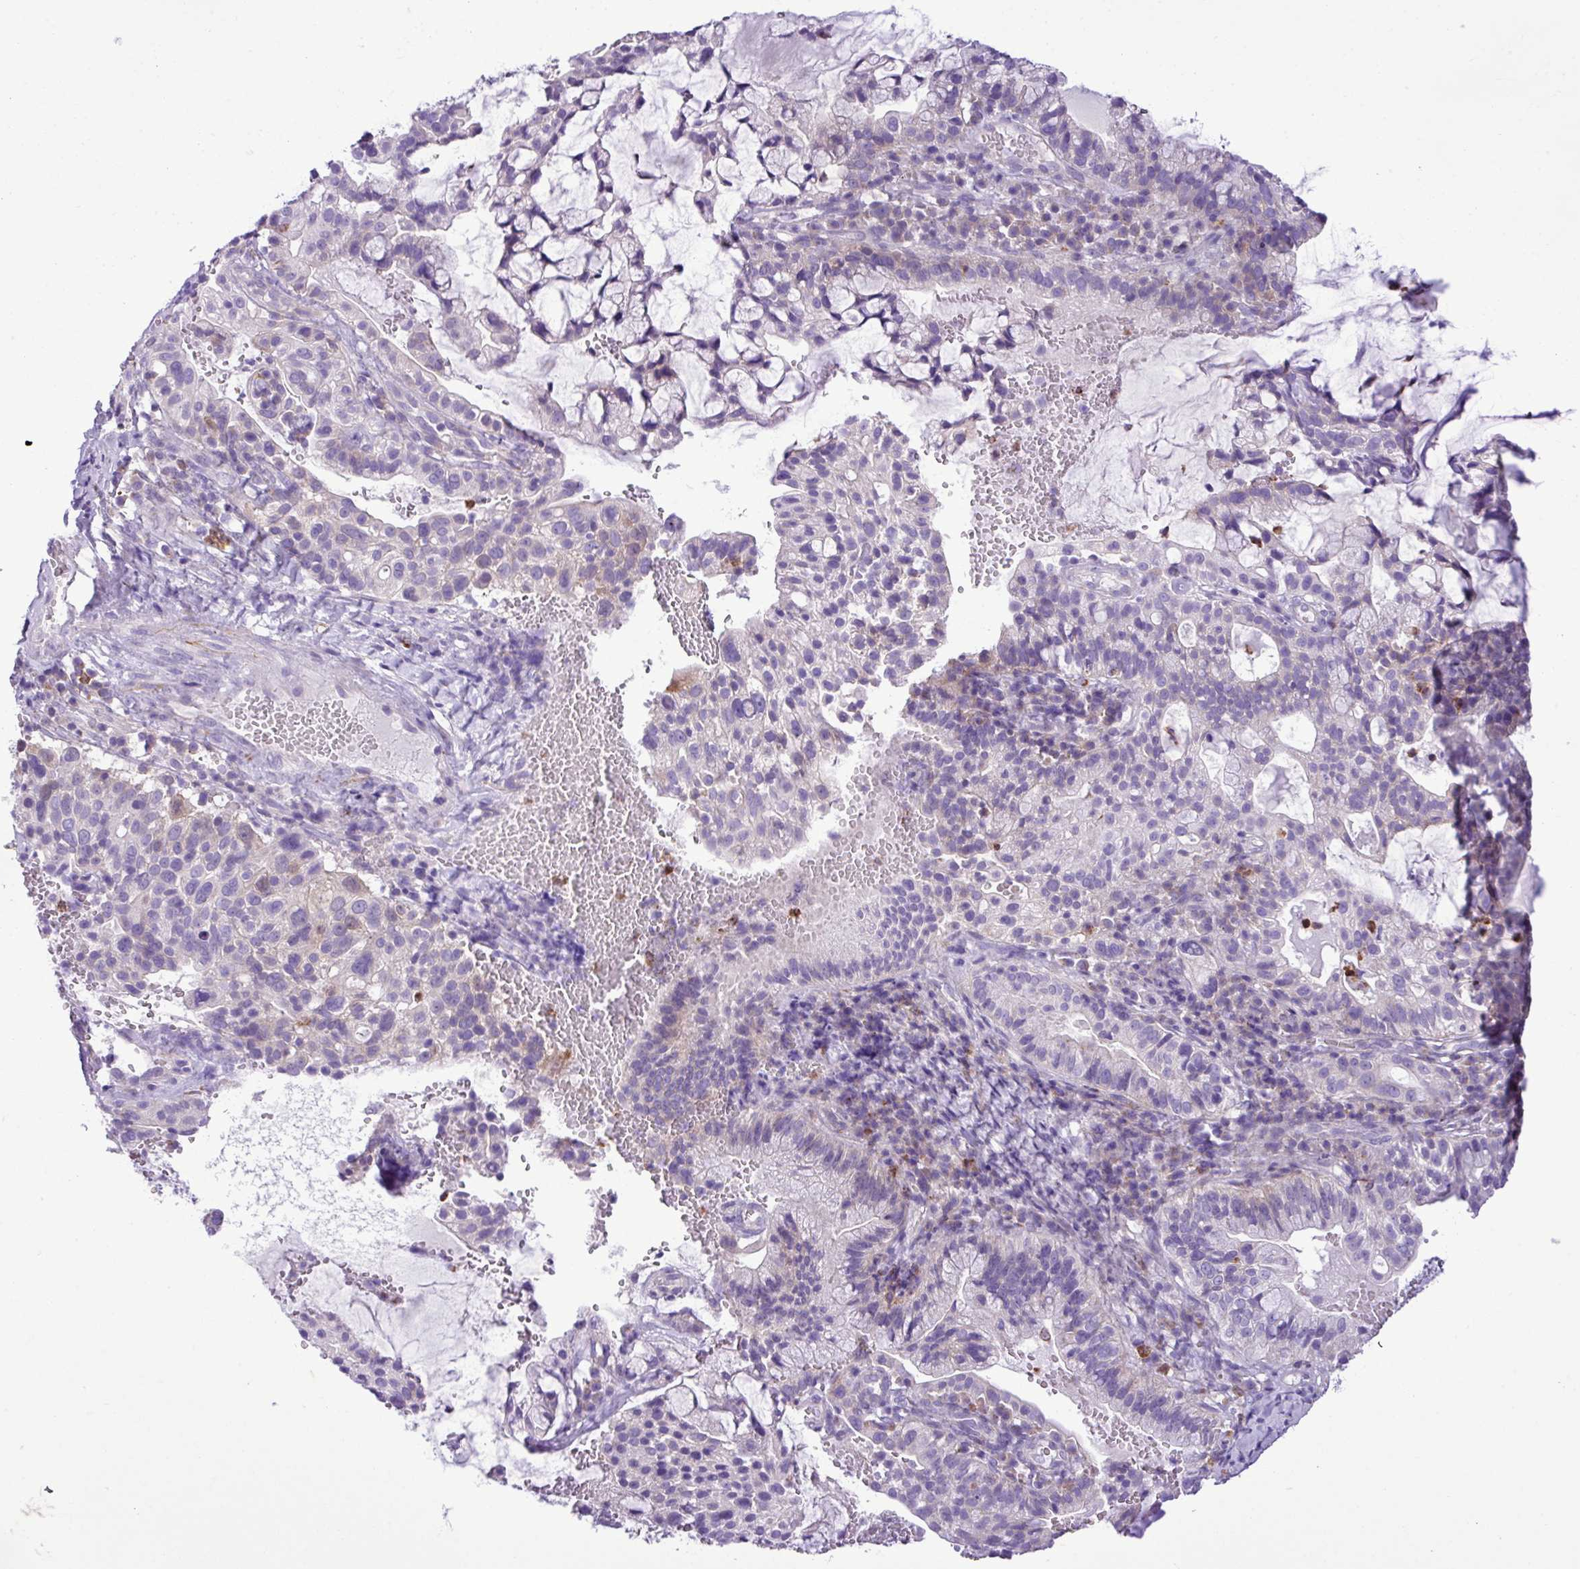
{"staining": {"intensity": "negative", "quantity": "none", "location": "none"}, "tissue": "cervical cancer", "cell_type": "Tumor cells", "image_type": "cancer", "snomed": [{"axis": "morphology", "description": "Adenocarcinoma, NOS"}, {"axis": "topography", "description": "Cervix"}], "caption": "The histopathology image demonstrates no significant staining in tumor cells of adenocarcinoma (cervical).", "gene": "ZSCAN5A", "patient": {"sex": "female", "age": 41}}